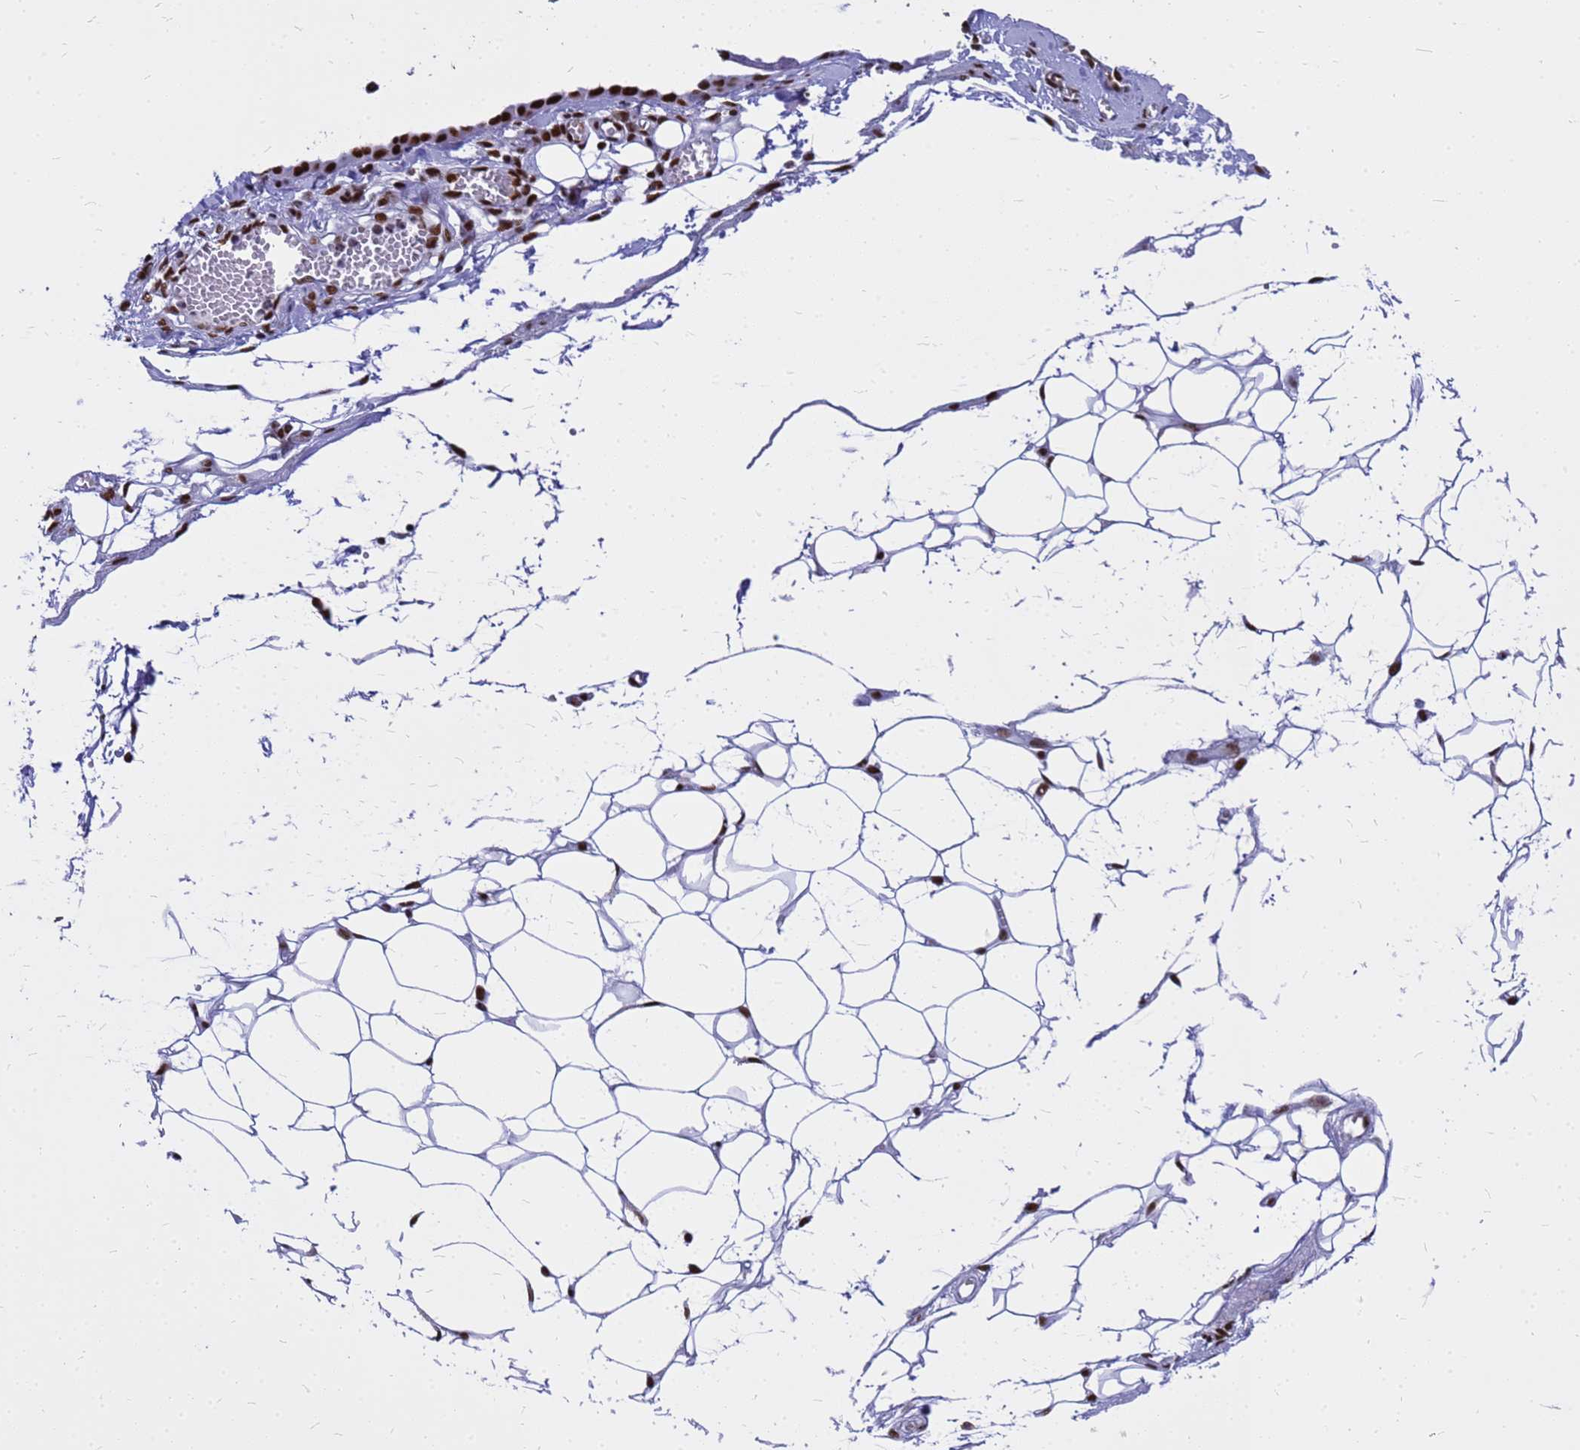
{"staining": {"intensity": "strong", "quantity": ">75%", "location": "nuclear"}, "tissue": "ovarian cancer", "cell_type": "Tumor cells", "image_type": "cancer", "snomed": [{"axis": "morphology", "description": "Cystadenocarcinoma, serous, NOS"}, {"axis": "topography", "description": "Soft tissue"}, {"axis": "topography", "description": "Ovary"}], "caption": "Protein staining shows strong nuclear expression in approximately >75% of tumor cells in ovarian cancer (serous cystadenocarcinoma). (Brightfield microscopy of DAB IHC at high magnification).", "gene": "SART3", "patient": {"sex": "female", "age": 57}}